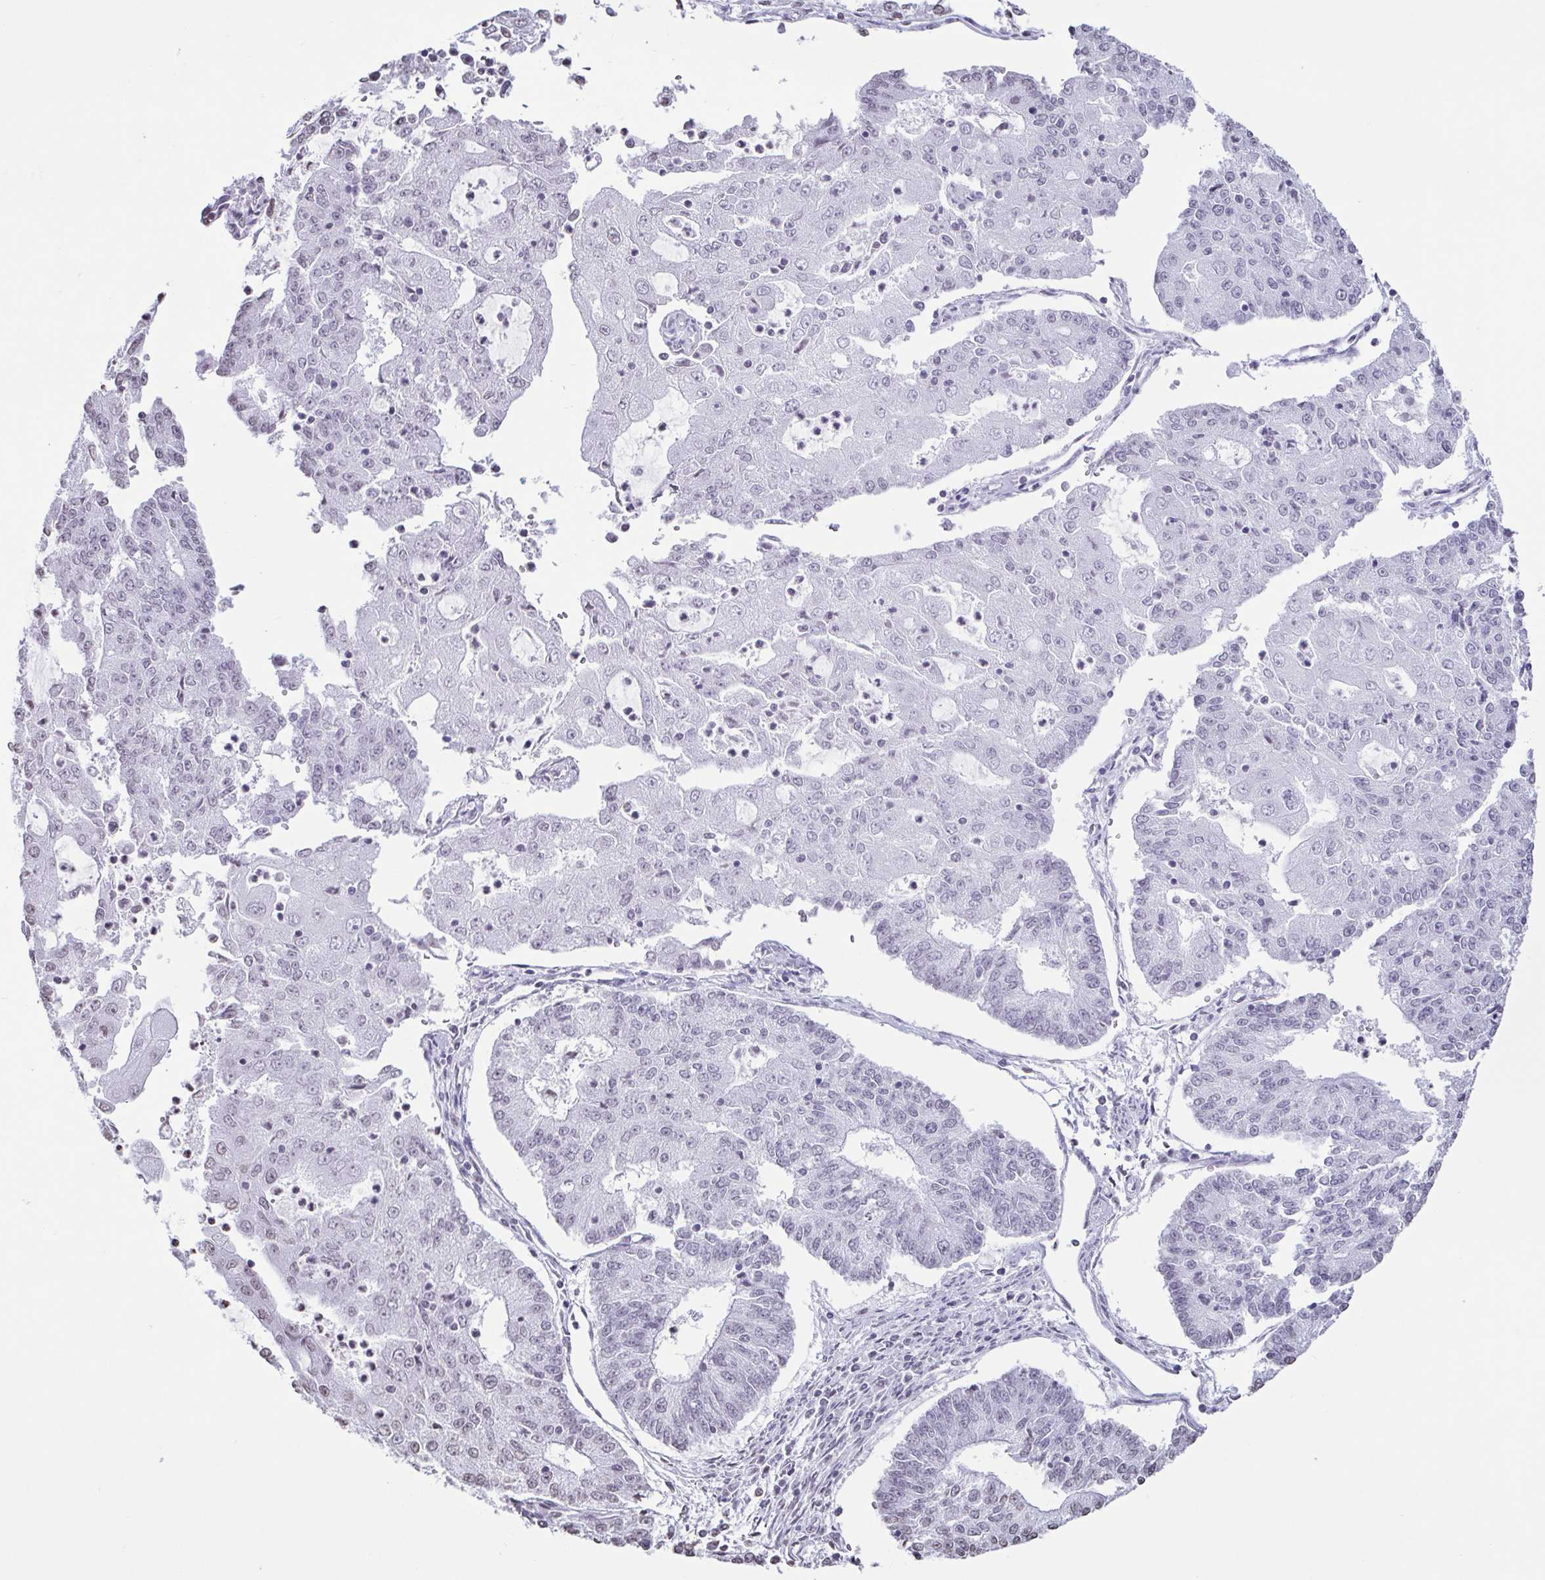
{"staining": {"intensity": "weak", "quantity": "<25%", "location": "nuclear"}, "tissue": "endometrial cancer", "cell_type": "Tumor cells", "image_type": "cancer", "snomed": [{"axis": "morphology", "description": "Adenocarcinoma, NOS"}, {"axis": "topography", "description": "Endometrium"}], "caption": "There is no significant positivity in tumor cells of endometrial adenocarcinoma.", "gene": "VCY1B", "patient": {"sex": "female", "age": 56}}